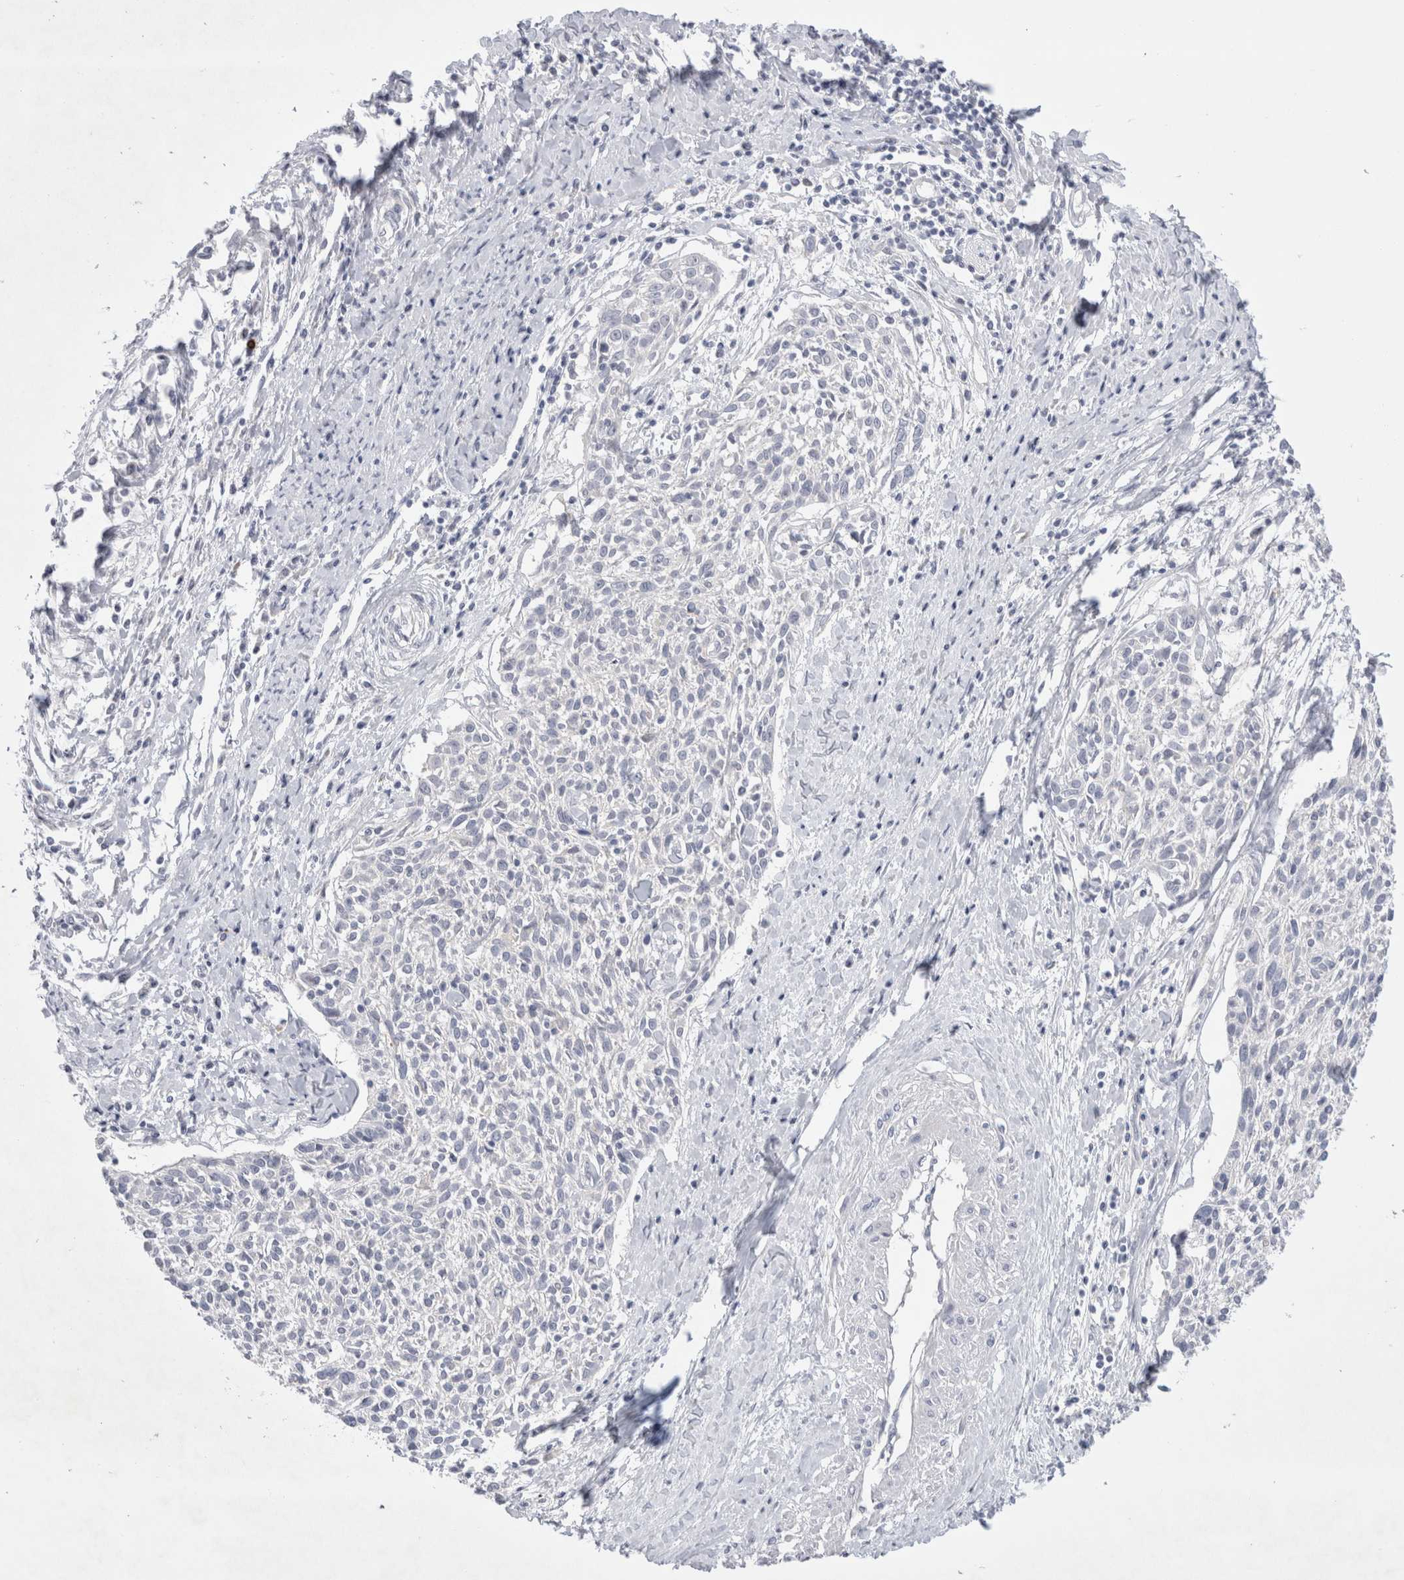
{"staining": {"intensity": "negative", "quantity": "none", "location": "none"}, "tissue": "cervical cancer", "cell_type": "Tumor cells", "image_type": "cancer", "snomed": [{"axis": "morphology", "description": "Squamous cell carcinoma, NOS"}, {"axis": "topography", "description": "Cervix"}], "caption": "This is a photomicrograph of immunohistochemistry staining of cervical squamous cell carcinoma, which shows no positivity in tumor cells.", "gene": "RBM12B", "patient": {"sex": "female", "age": 51}}